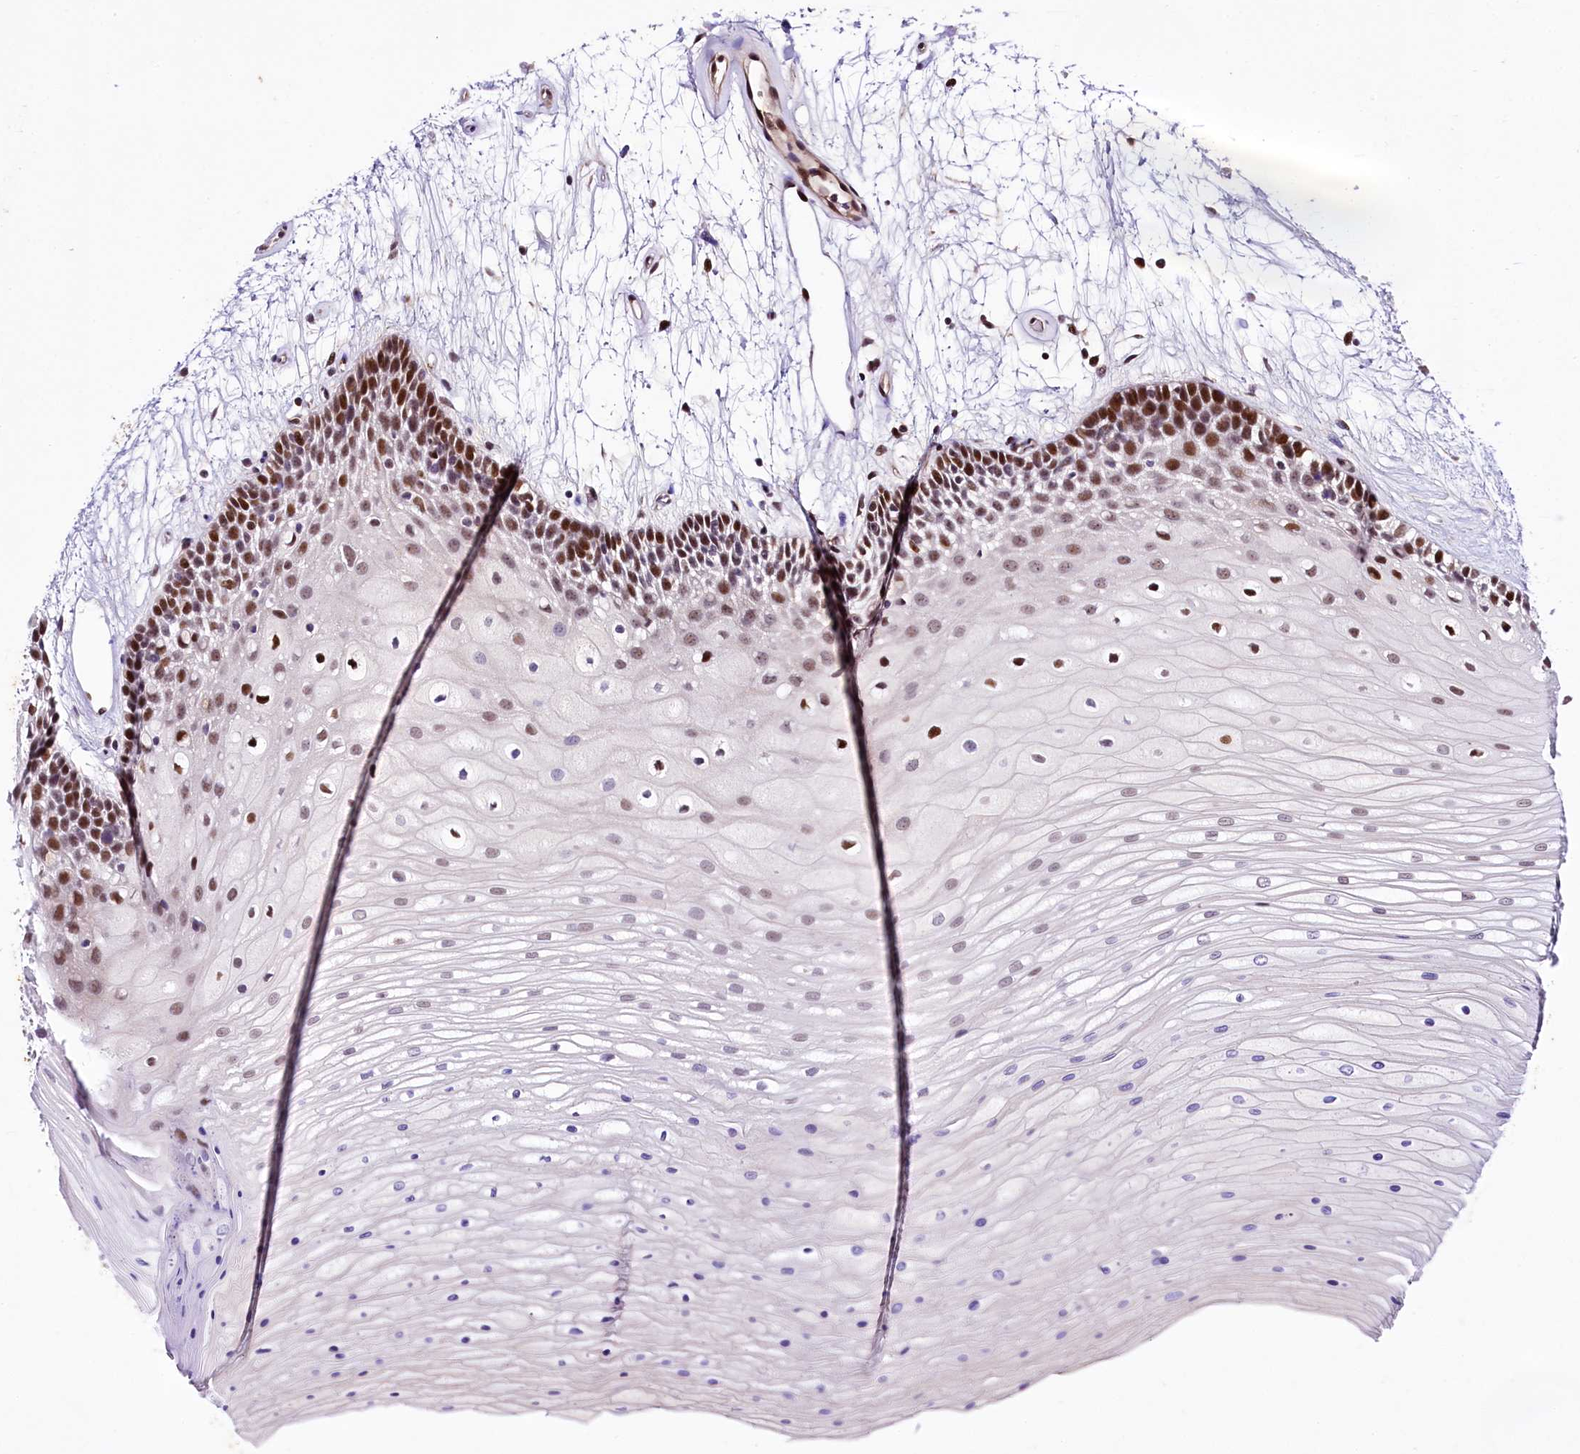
{"staining": {"intensity": "strong", "quantity": "25%-75%", "location": "nuclear"}, "tissue": "oral mucosa", "cell_type": "Squamous epithelial cells", "image_type": "normal", "snomed": [{"axis": "morphology", "description": "Normal tissue, NOS"}, {"axis": "topography", "description": "Oral tissue"}], "caption": "A high amount of strong nuclear expression is appreciated in approximately 25%-75% of squamous epithelial cells in unremarkable oral mucosa. The staining is performed using DAB brown chromogen to label protein expression. The nuclei are counter-stained blue using hematoxylin.", "gene": "SAMD10", "patient": {"sex": "female", "age": 80}}